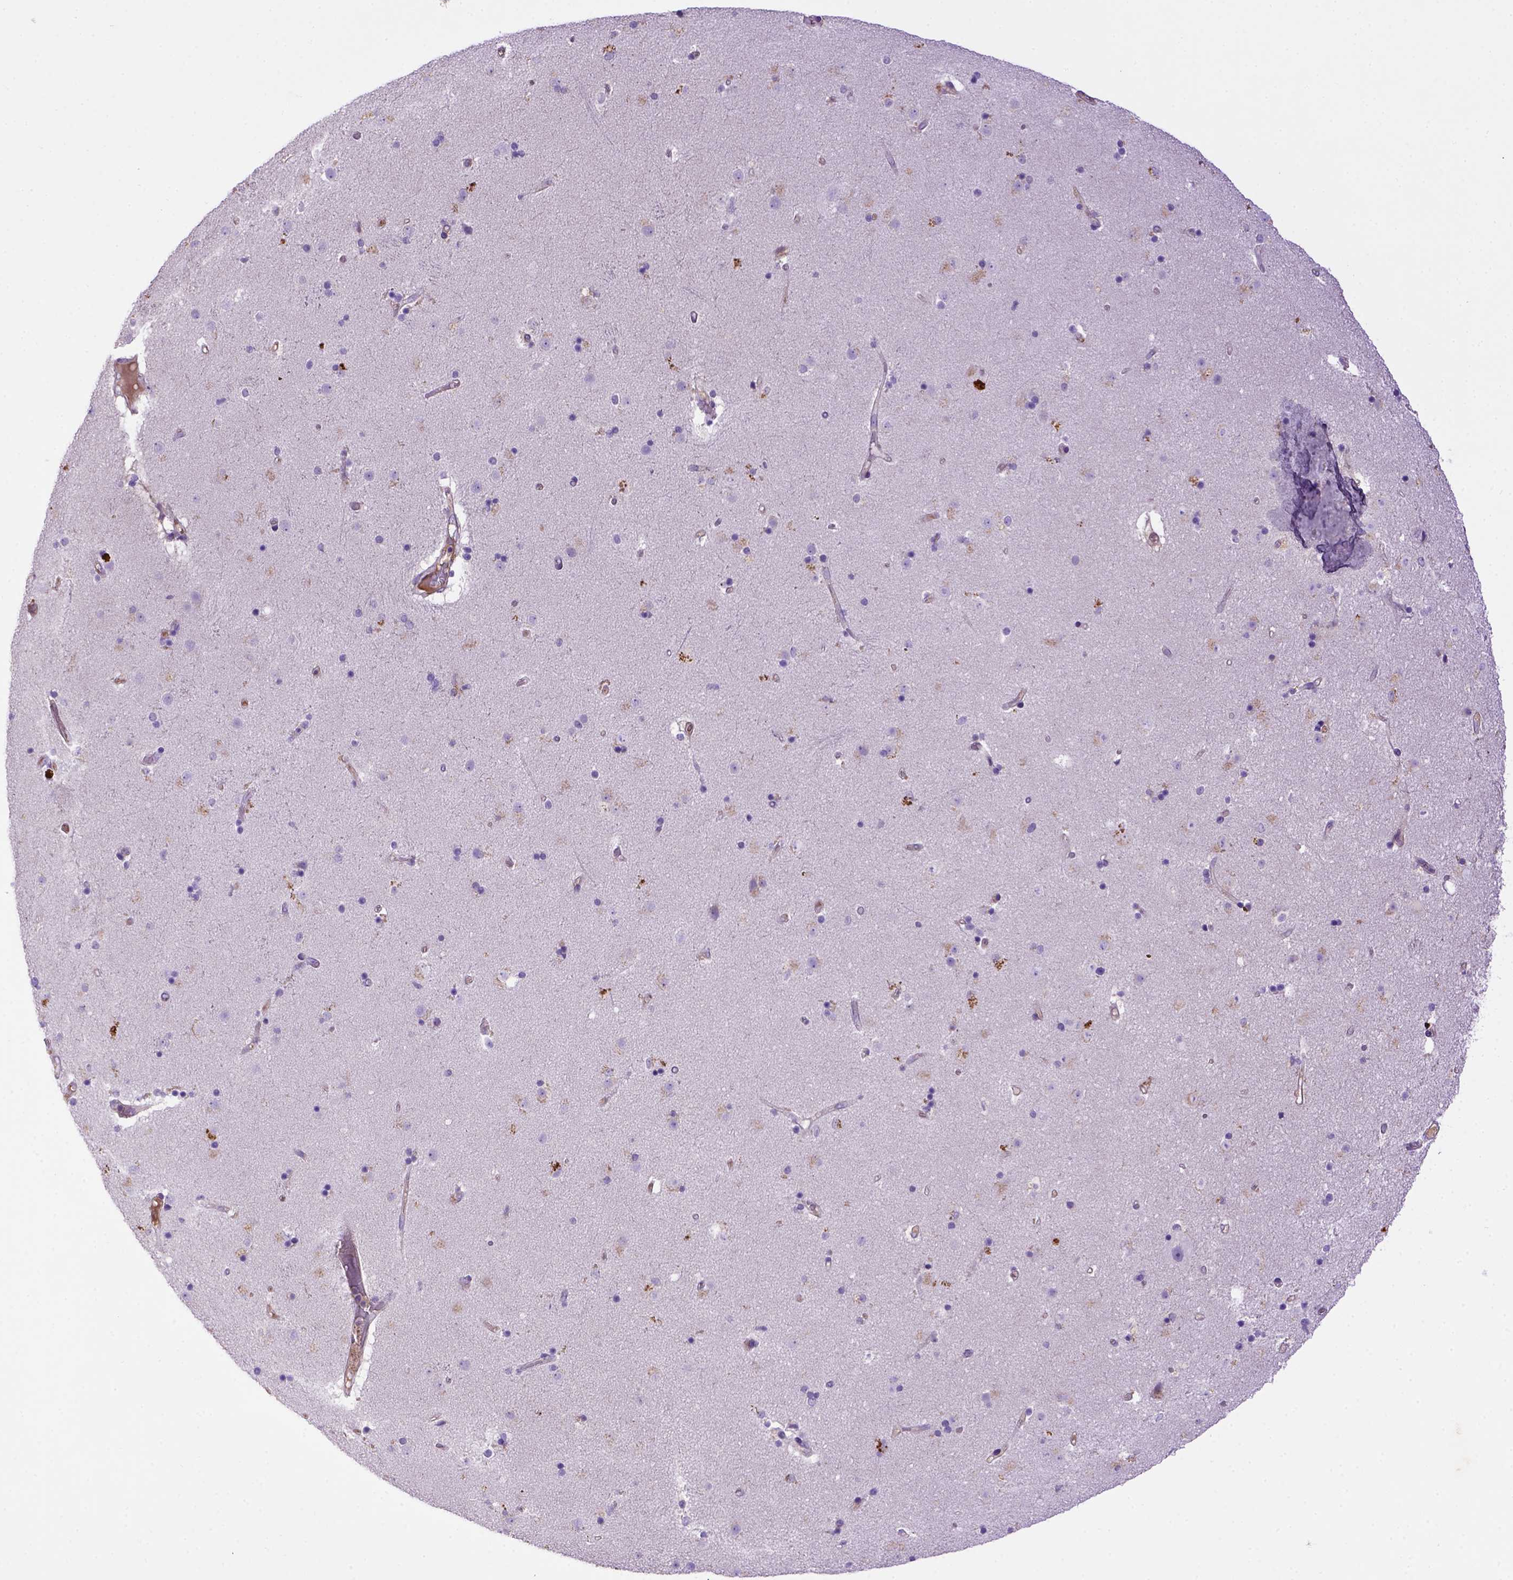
{"staining": {"intensity": "negative", "quantity": "none", "location": "none"}, "tissue": "caudate", "cell_type": "Glial cells", "image_type": "normal", "snomed": [{"axis": "morphology", "description": "Normal tissue, NOS"}, {"axis": "topography", "description": "Lateral ventricle wall"}], "caption": "IHC image of benign human caudate stained for a protein (brown), which demonstrates no positivity in glial cells.", "gene": "DEPDC1B", "patient": {"sex": "female", "age": 71}}